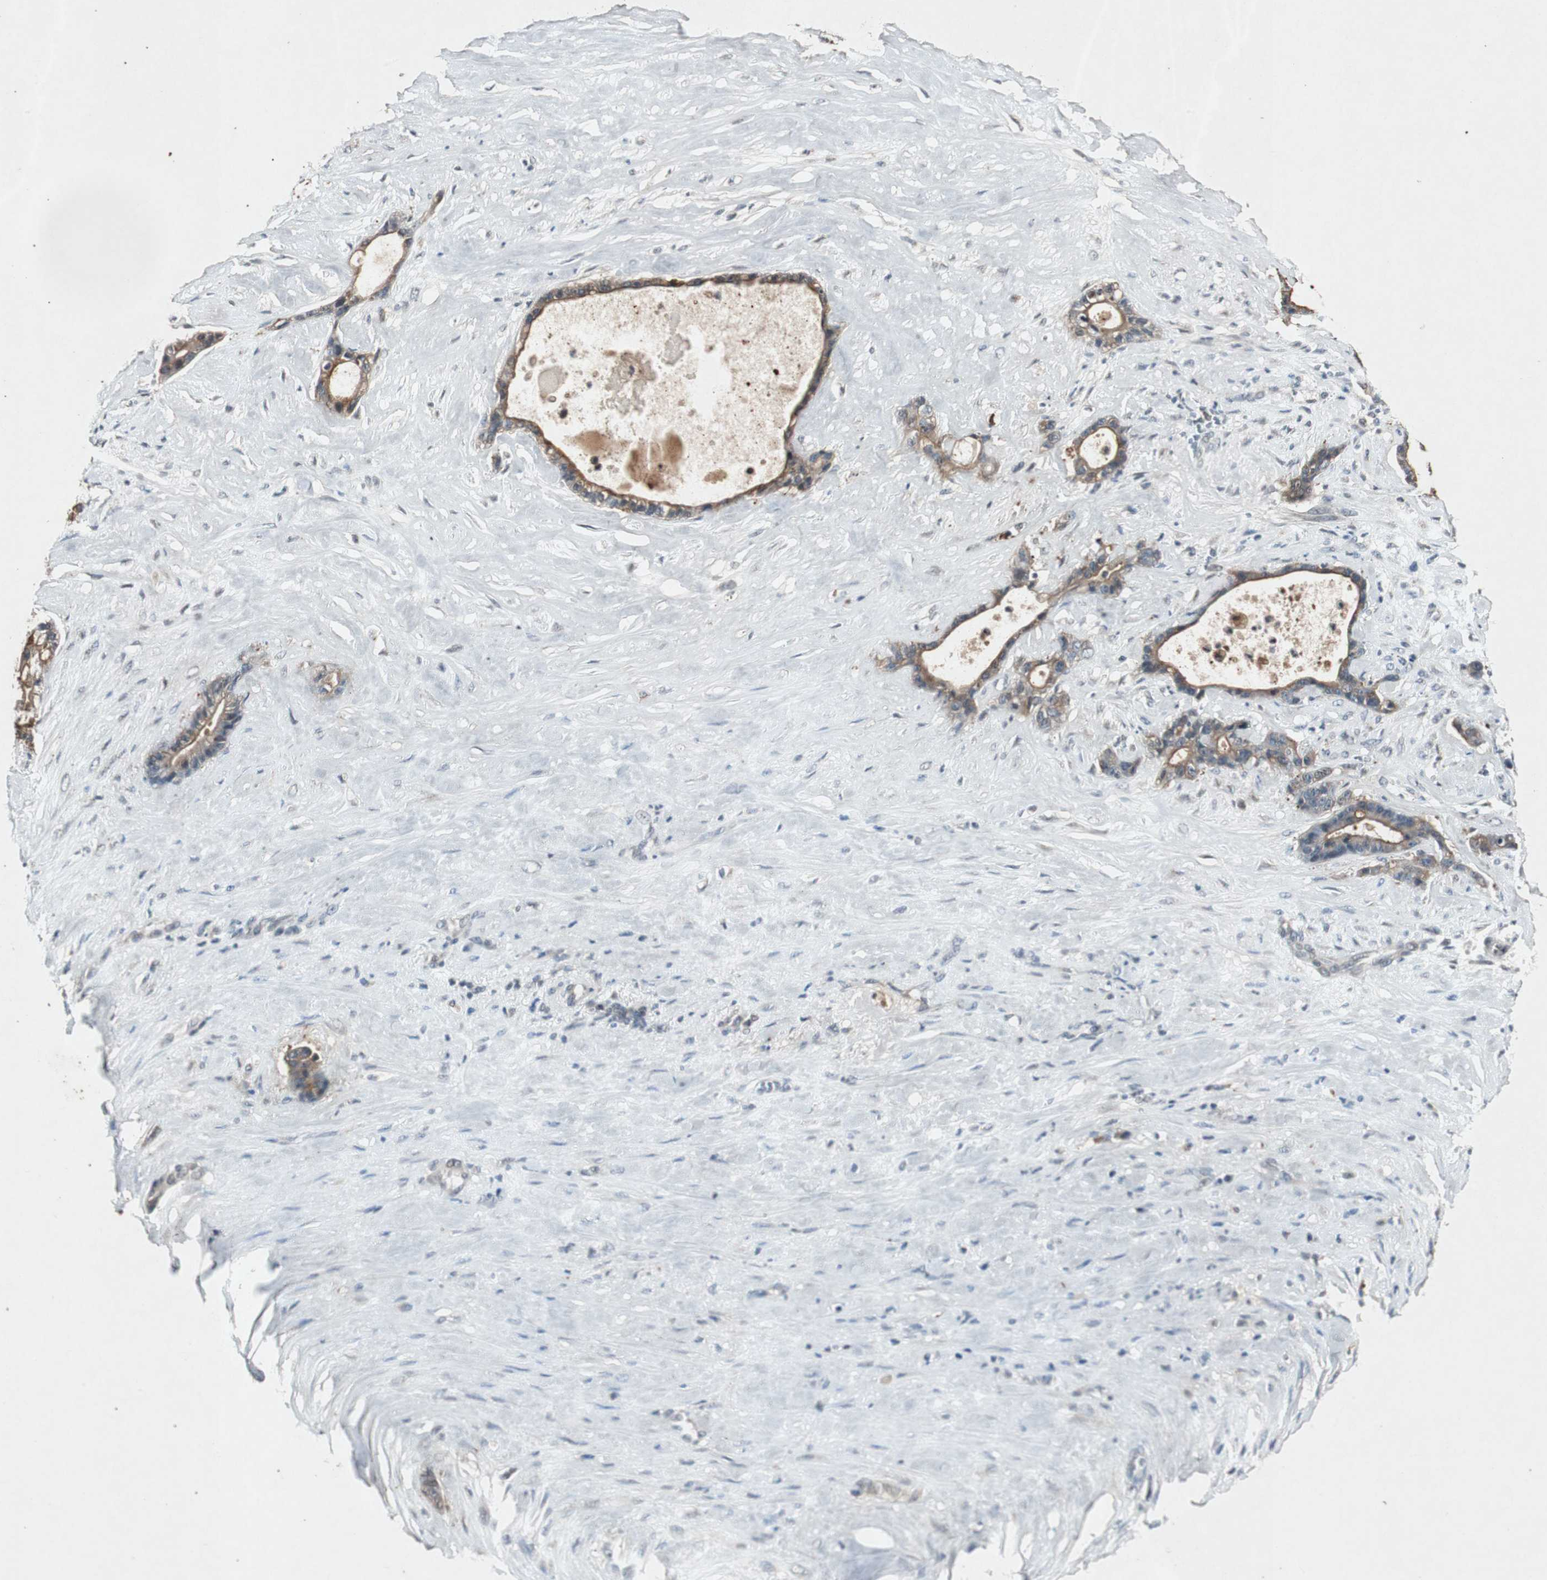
{"staining": {"intensity": "moderate", "quantity": ">75%", "location": "cytoplasmic/membranous"}, "tissue": "liver cancer", "cell_type": "Tumor cells", "image_type": "cancer", "snomed": [{"axis": "morphology", "description": "Cholangiocarcinoma"}, {"axis": "topography", "description": "Liver"}], "caption": "A histopathology image showing moderate cytoplasmic/membranous positivity in about >75% of tumor cells in cholangiocarcinoma (liver), as visualized by brown immunohistochemical staining.", "gene": "SLIT2", "patient": {"sex": "female", "age": 55}}